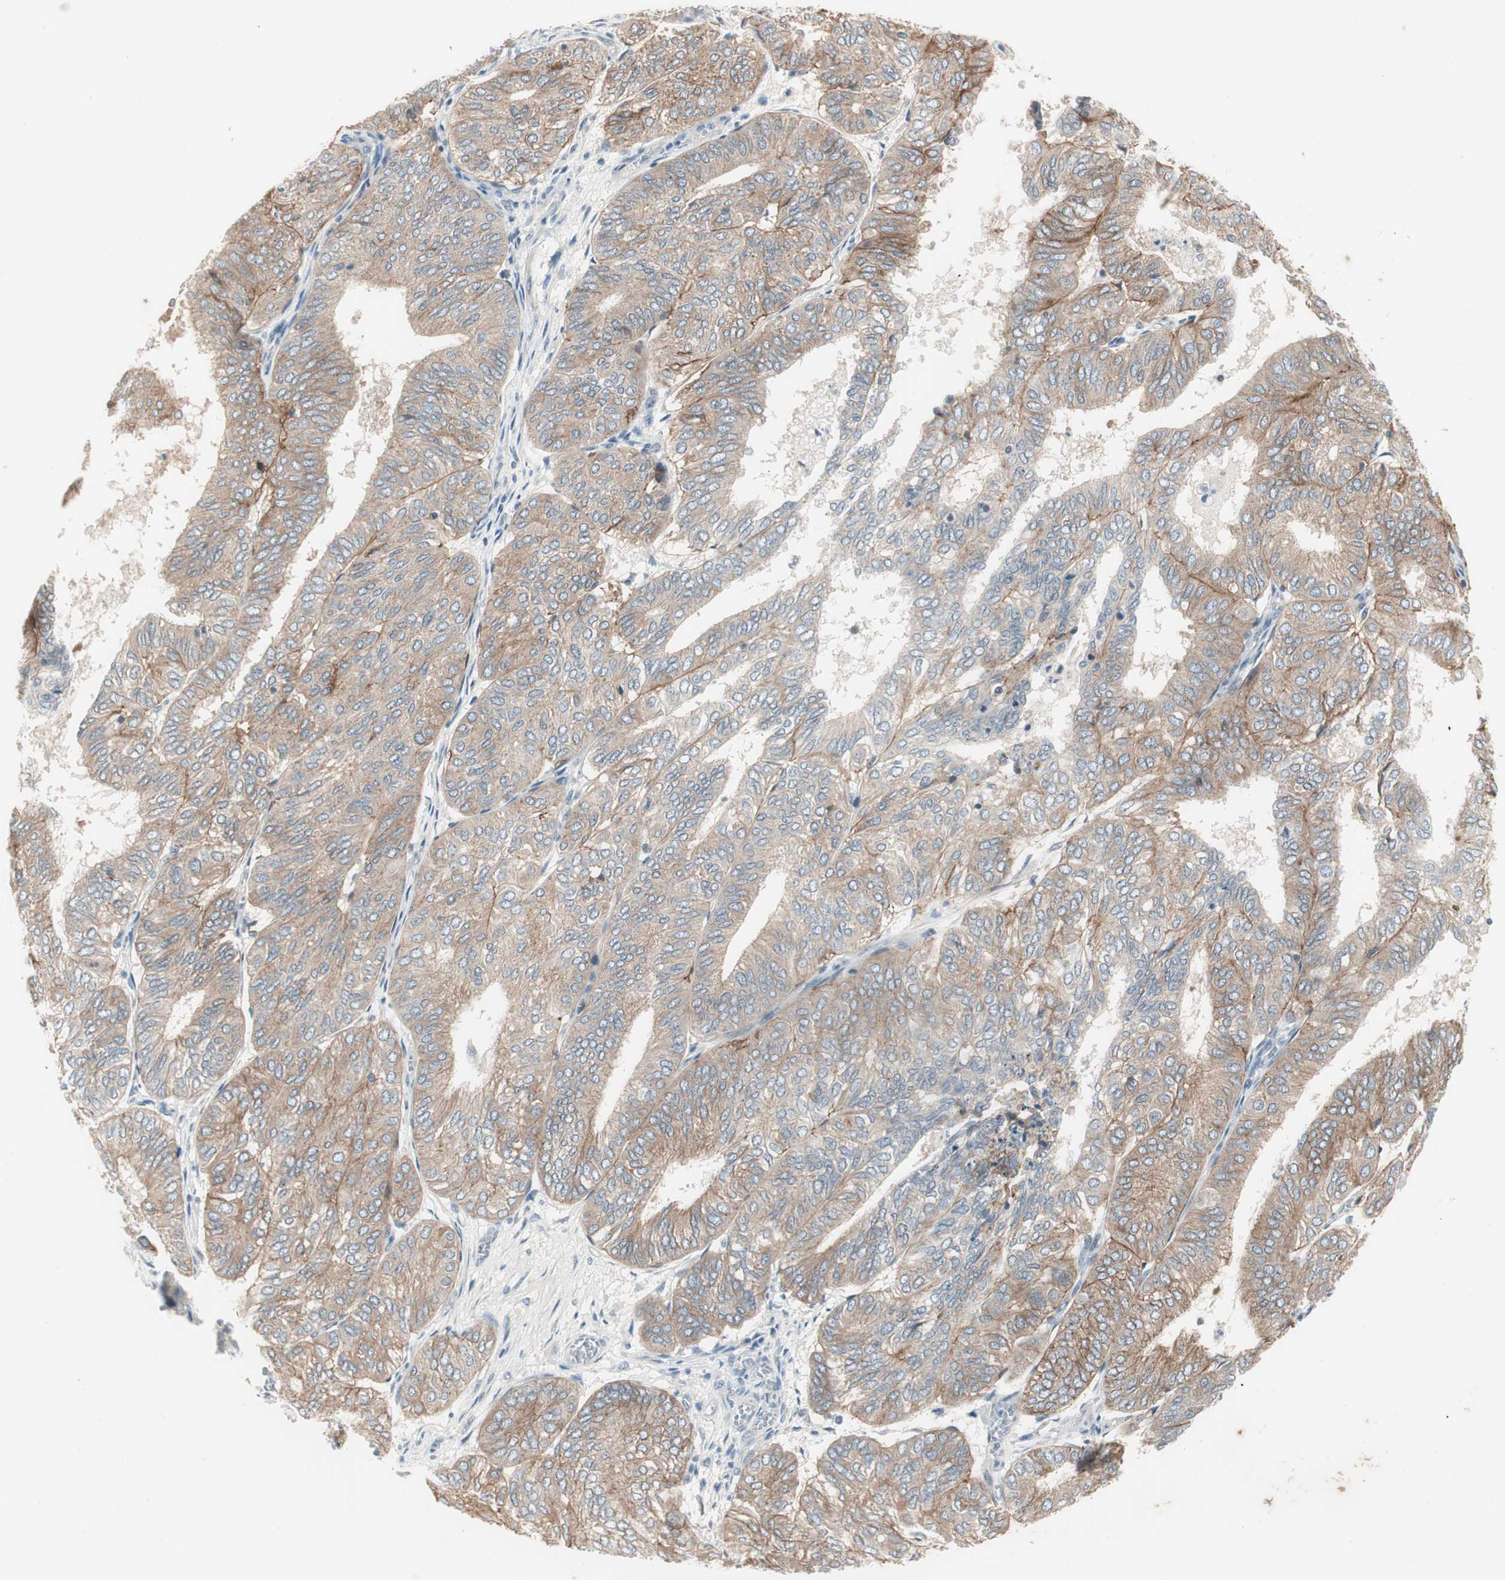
{"staining": {"intensity": "weak", "quantity": ">75%", "location": "cytoplasmic/membranous"}, "tissue": "endometrial cancer", "cell_type": "Tumor cells", "image_type": "cancer", "snomed": [{"axis": "morphology", "description": "Adenocarcinoma, NOS"}, {"axis": "topography", "description": "Uterus"}], "caption": "Endometrial cancer tissue exhibits weak cytoplasmic/membranous staining in approximately >75% of tumor cells", "gene": "ITGB4", "patient": {"sex": "female", "age": 60}}